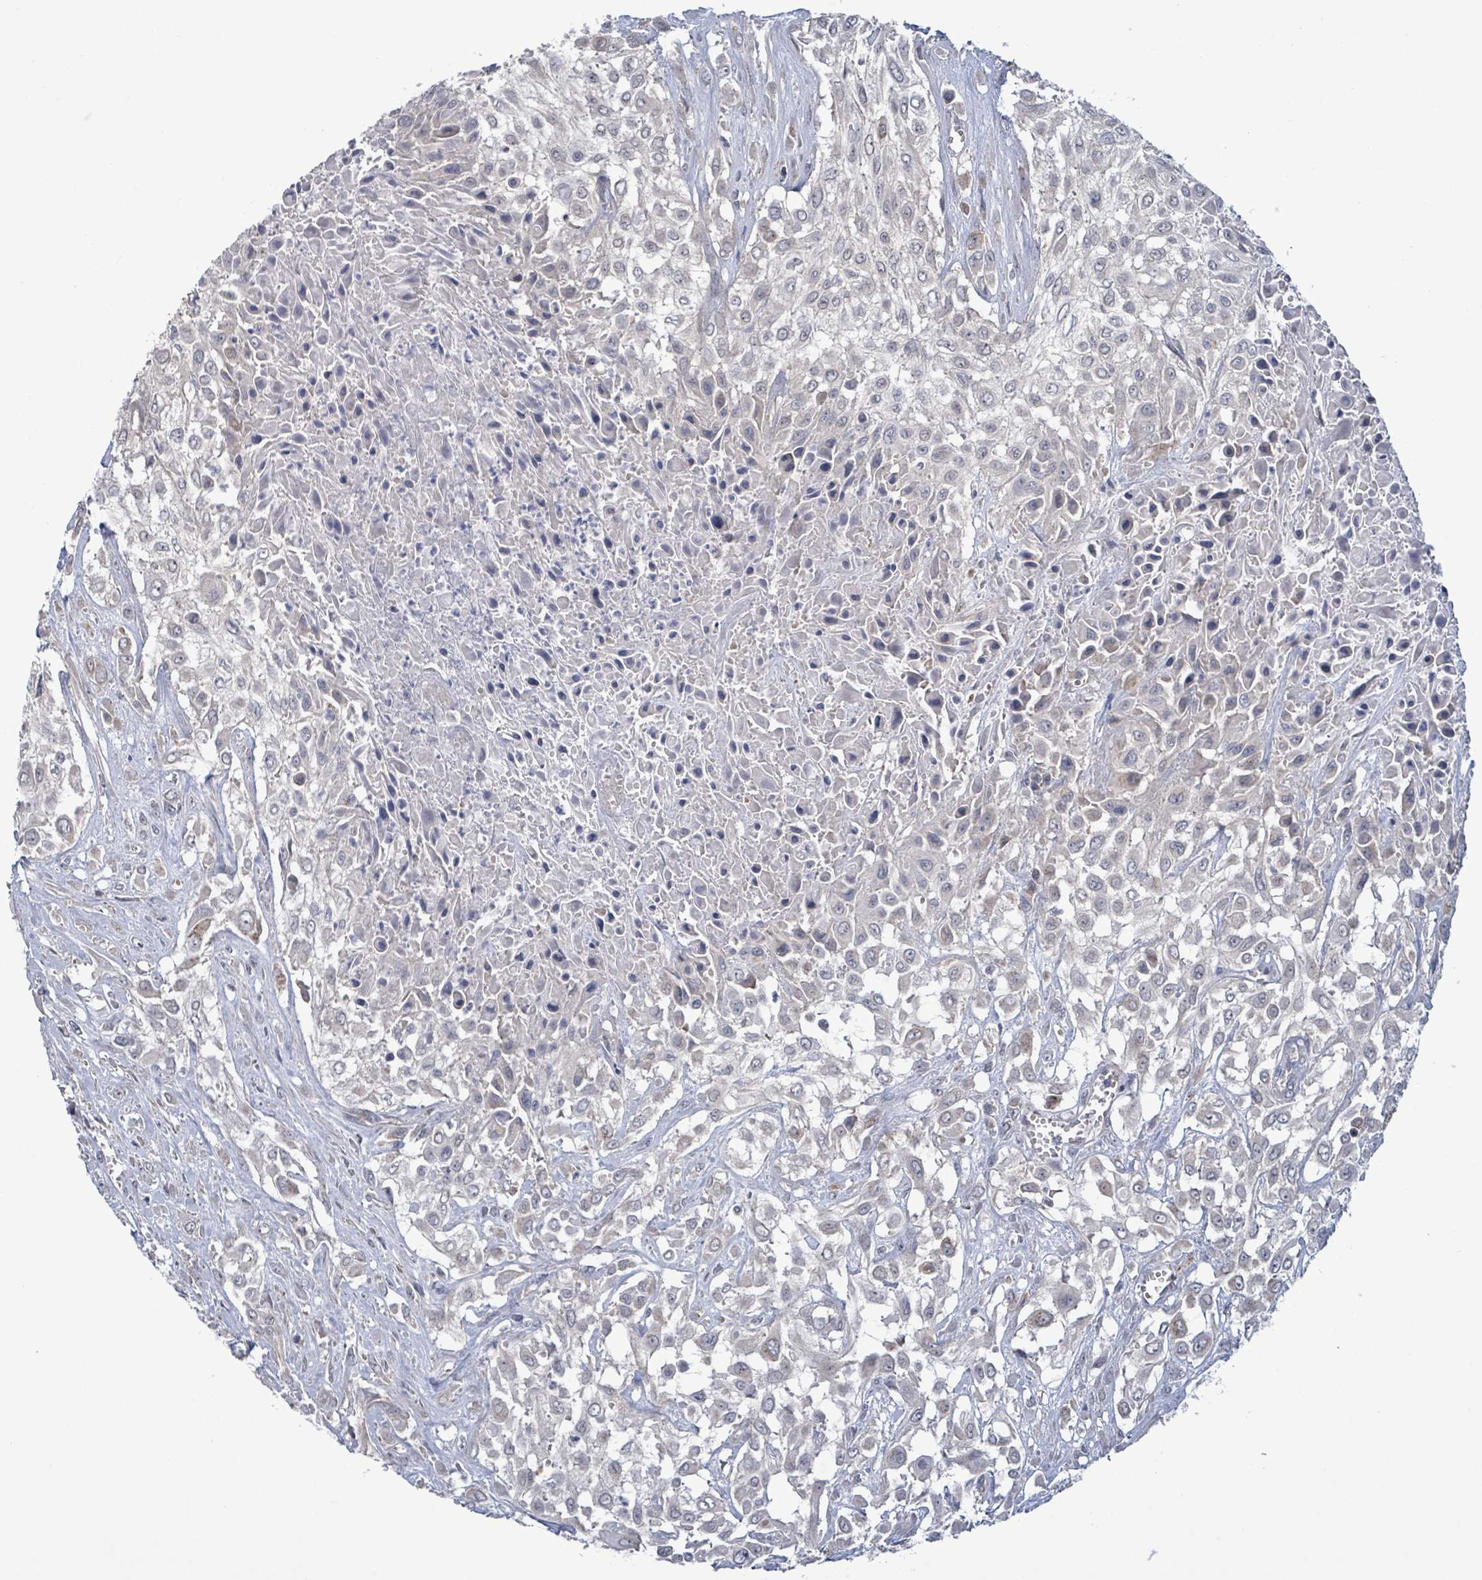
{"staining": {"intensity": "negative", "quantity": "none", "location": "none"}, "tissue": "urothelial cancer", "cell_type": "Tumor cells", "image_type": "cancer", "snomed": [{"axis": "morphology", "description": "Urothelial carcinoma, High grade"}, {"axis": "topography", "description": "Urinary bladder"}], "caption": "Immunohistochemistry (IHC) photomicrograph of neoplastic tissue: urothelial cancer stained with DAB displays no significant protein staining in tumor cells.", "gene": "AMMECR1", "patient": {"sex": "male", "age": 57}}